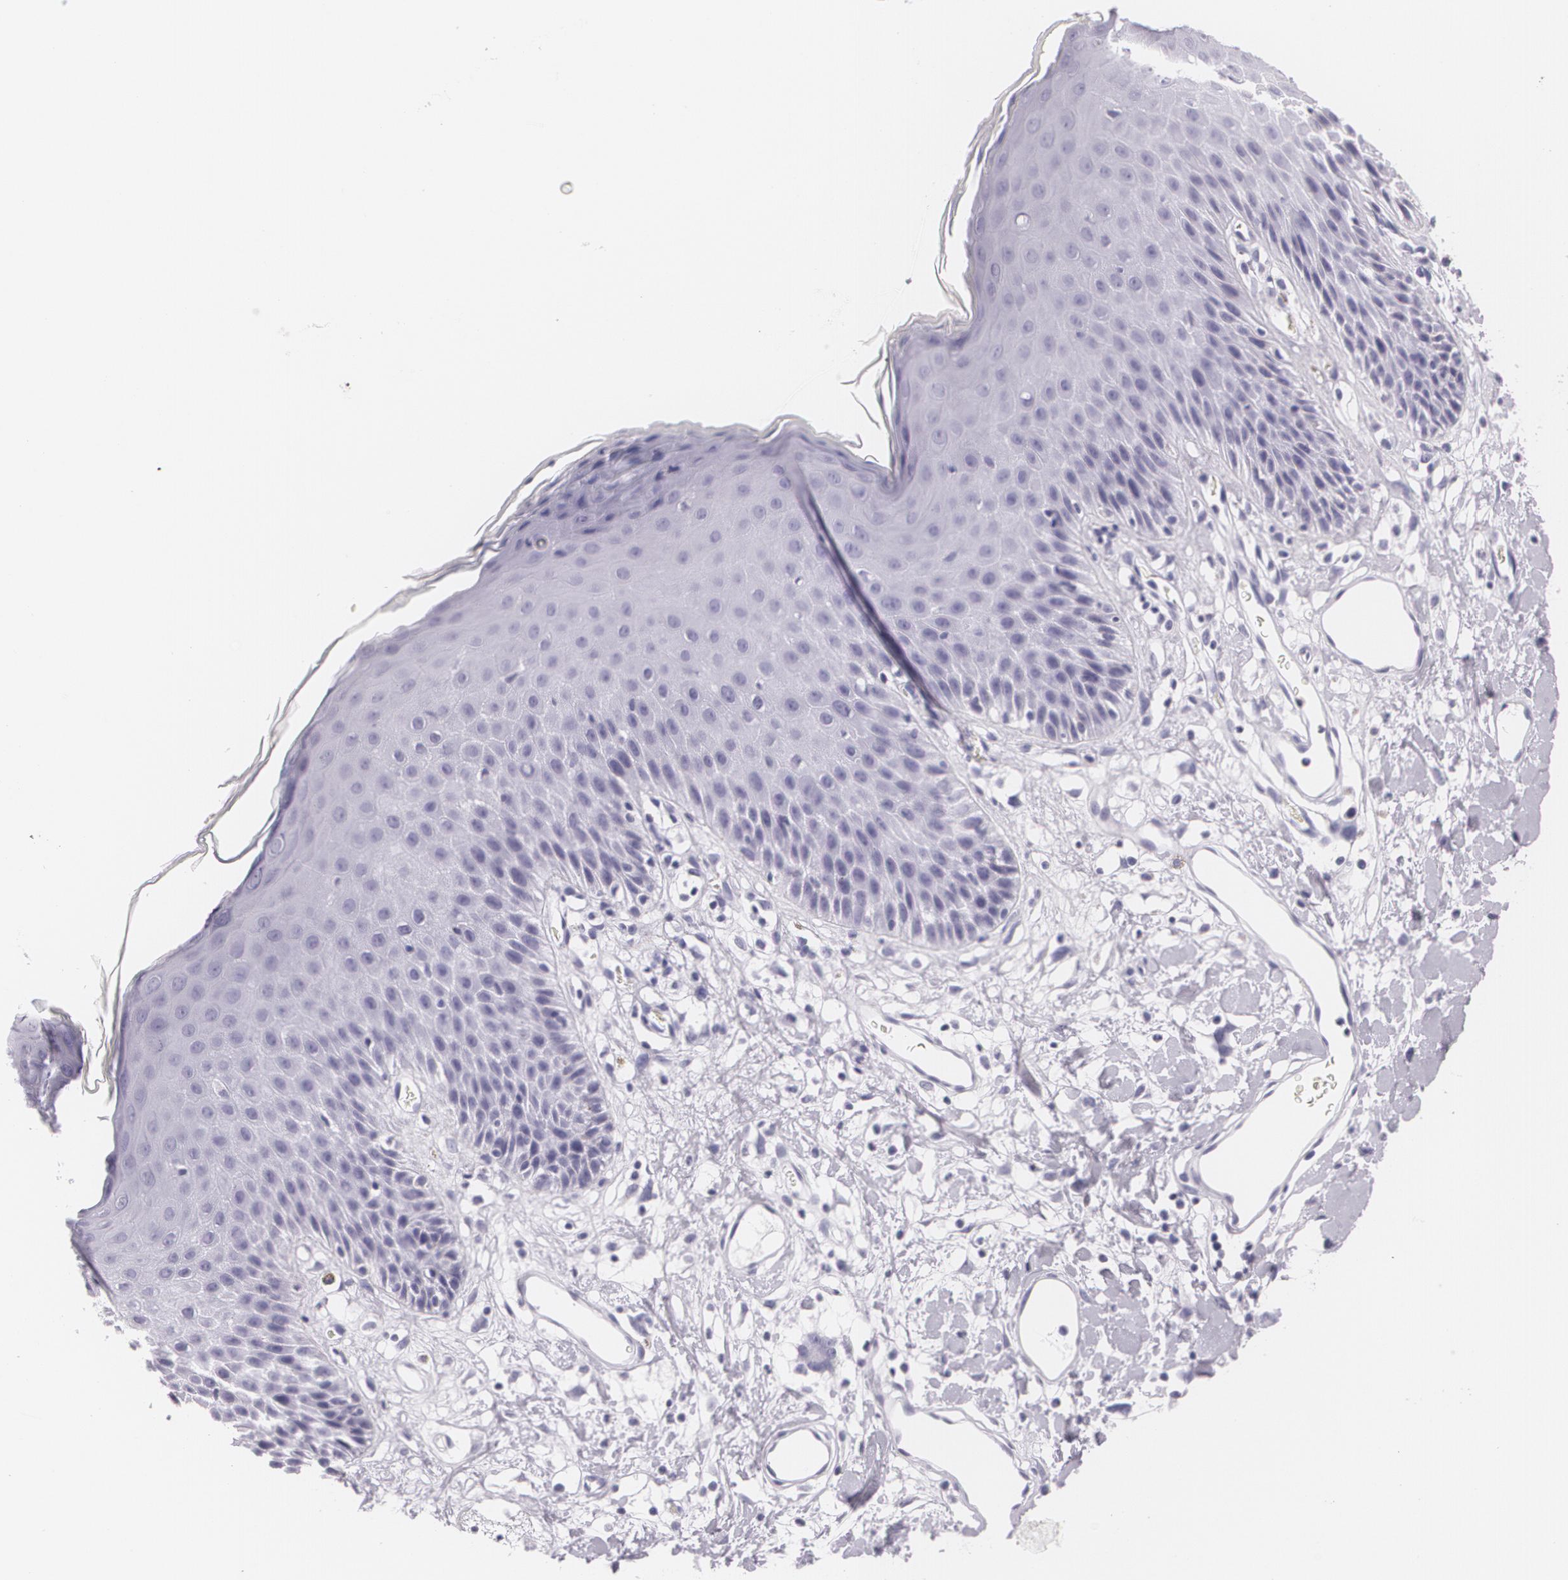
{"staining": {"intensity": "negative", "quantity": "none", "location": "none"}, "tissue": "skin", "cell_type": "Epidermal cells", "image_type": "normal", "snomed": [{"axis": "morphology", "description": "Normal tissue, NOS"}, {"axis": "topography", "description": "Vulva"}, {"axis": "topography", "description": "Peripheral nerve tissue"}], "caption": "High magnification brightfield microscopy of benign skin stained with DAB (3,3'-diaminobenzidine) (brown) and counterstained with hematoxylin (blue): epidermal cells show no significant positivity.", "gene": "DLG4", "patient": {"sex": "female", "age": 68}}